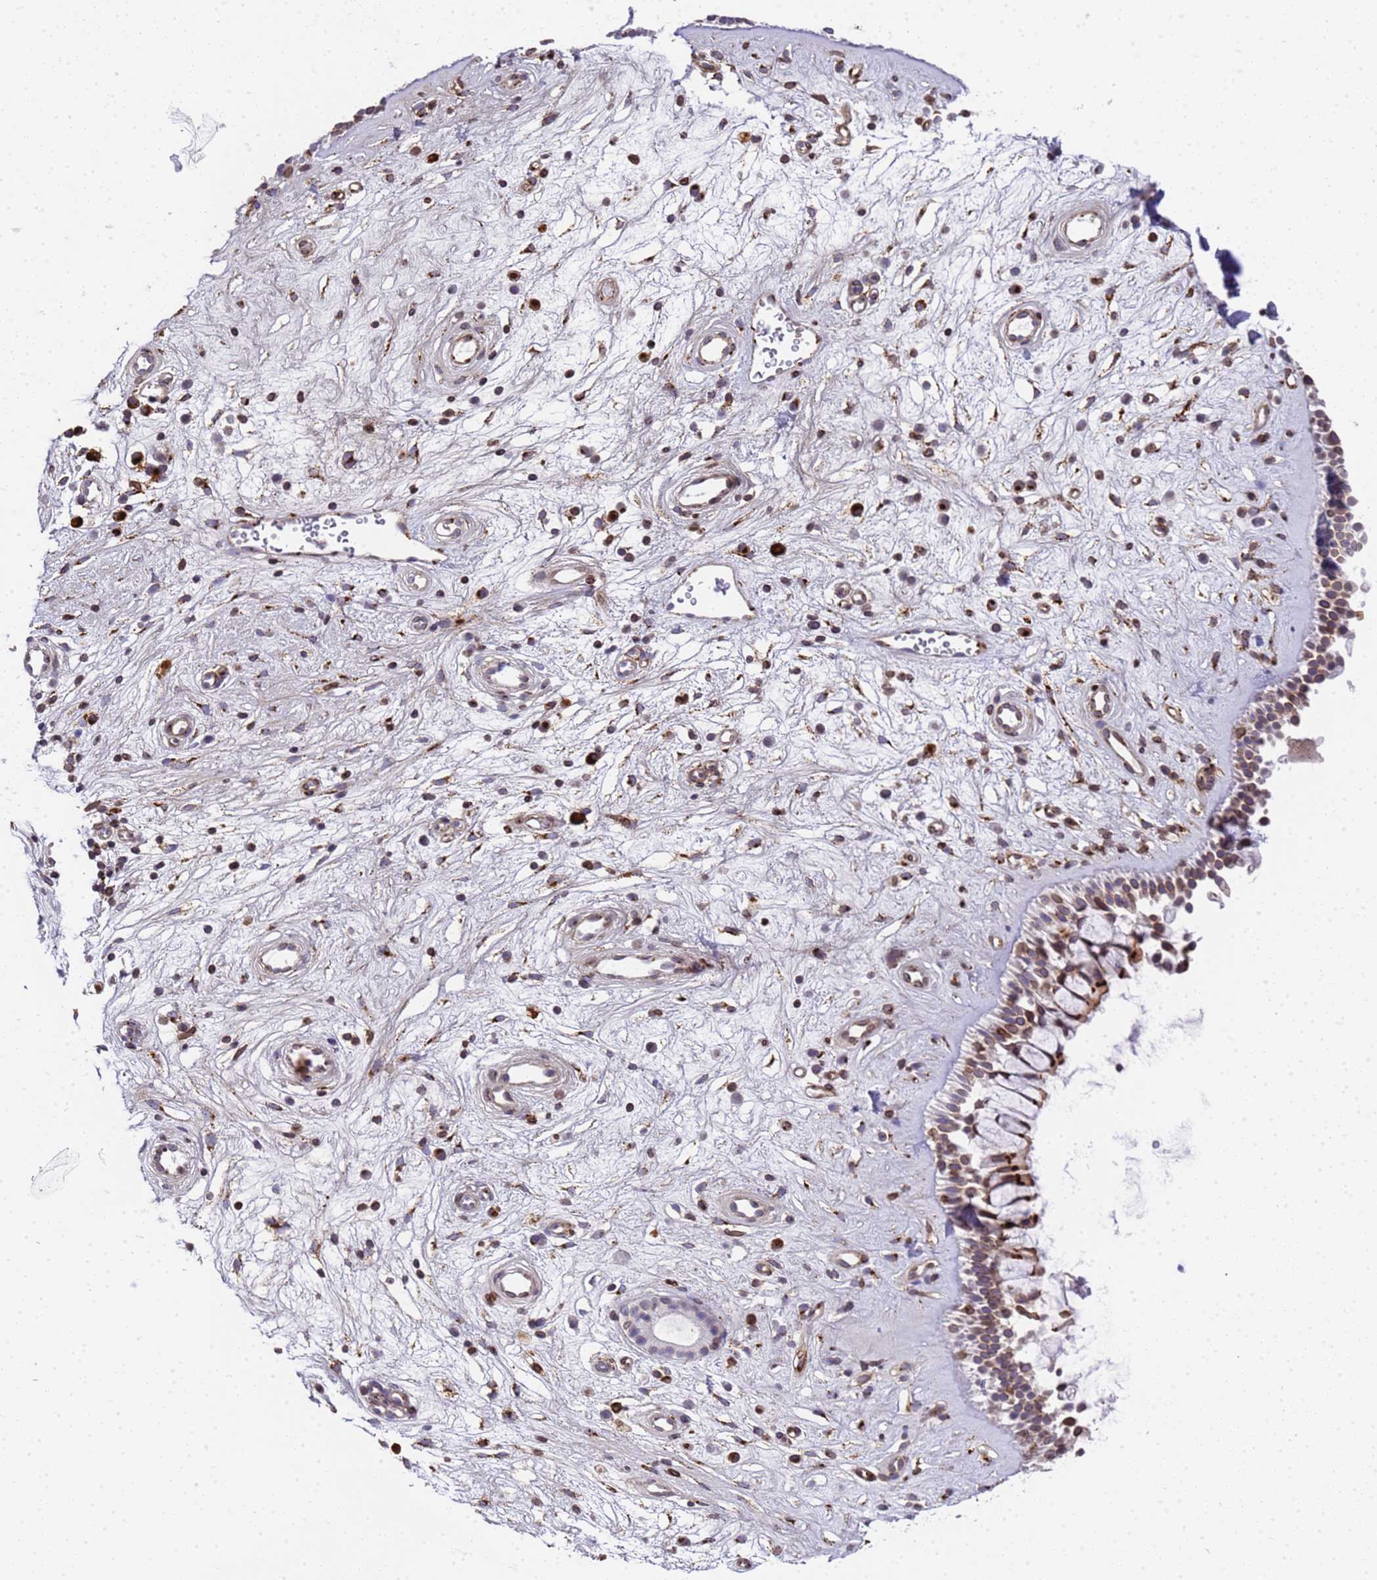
{"staining": {"intensity": "strong", "quantity": "<25%", "location": "cytoplasmic/membranous"}, "tissue": "nasopharynx", "cell_type": "Respiratory epithelial cells", "image_type": "normal", "snomed": [{"axis": "morphology", "description": "Normal tissue, NOS"}, {"axis": "topography", "description": "Nasopharynx"}], "caption": "DAB immunohistochemical staining of benign human nasopharynx exhibits strong cytoplasmic/membranous protein expression in approximately <25% of respiratory epithelial cells. (Brightfield microscopy of DAB IHC at high magnification).", "gene": "IGFBP7", "patient": {"sex": "male", "age": 32}}